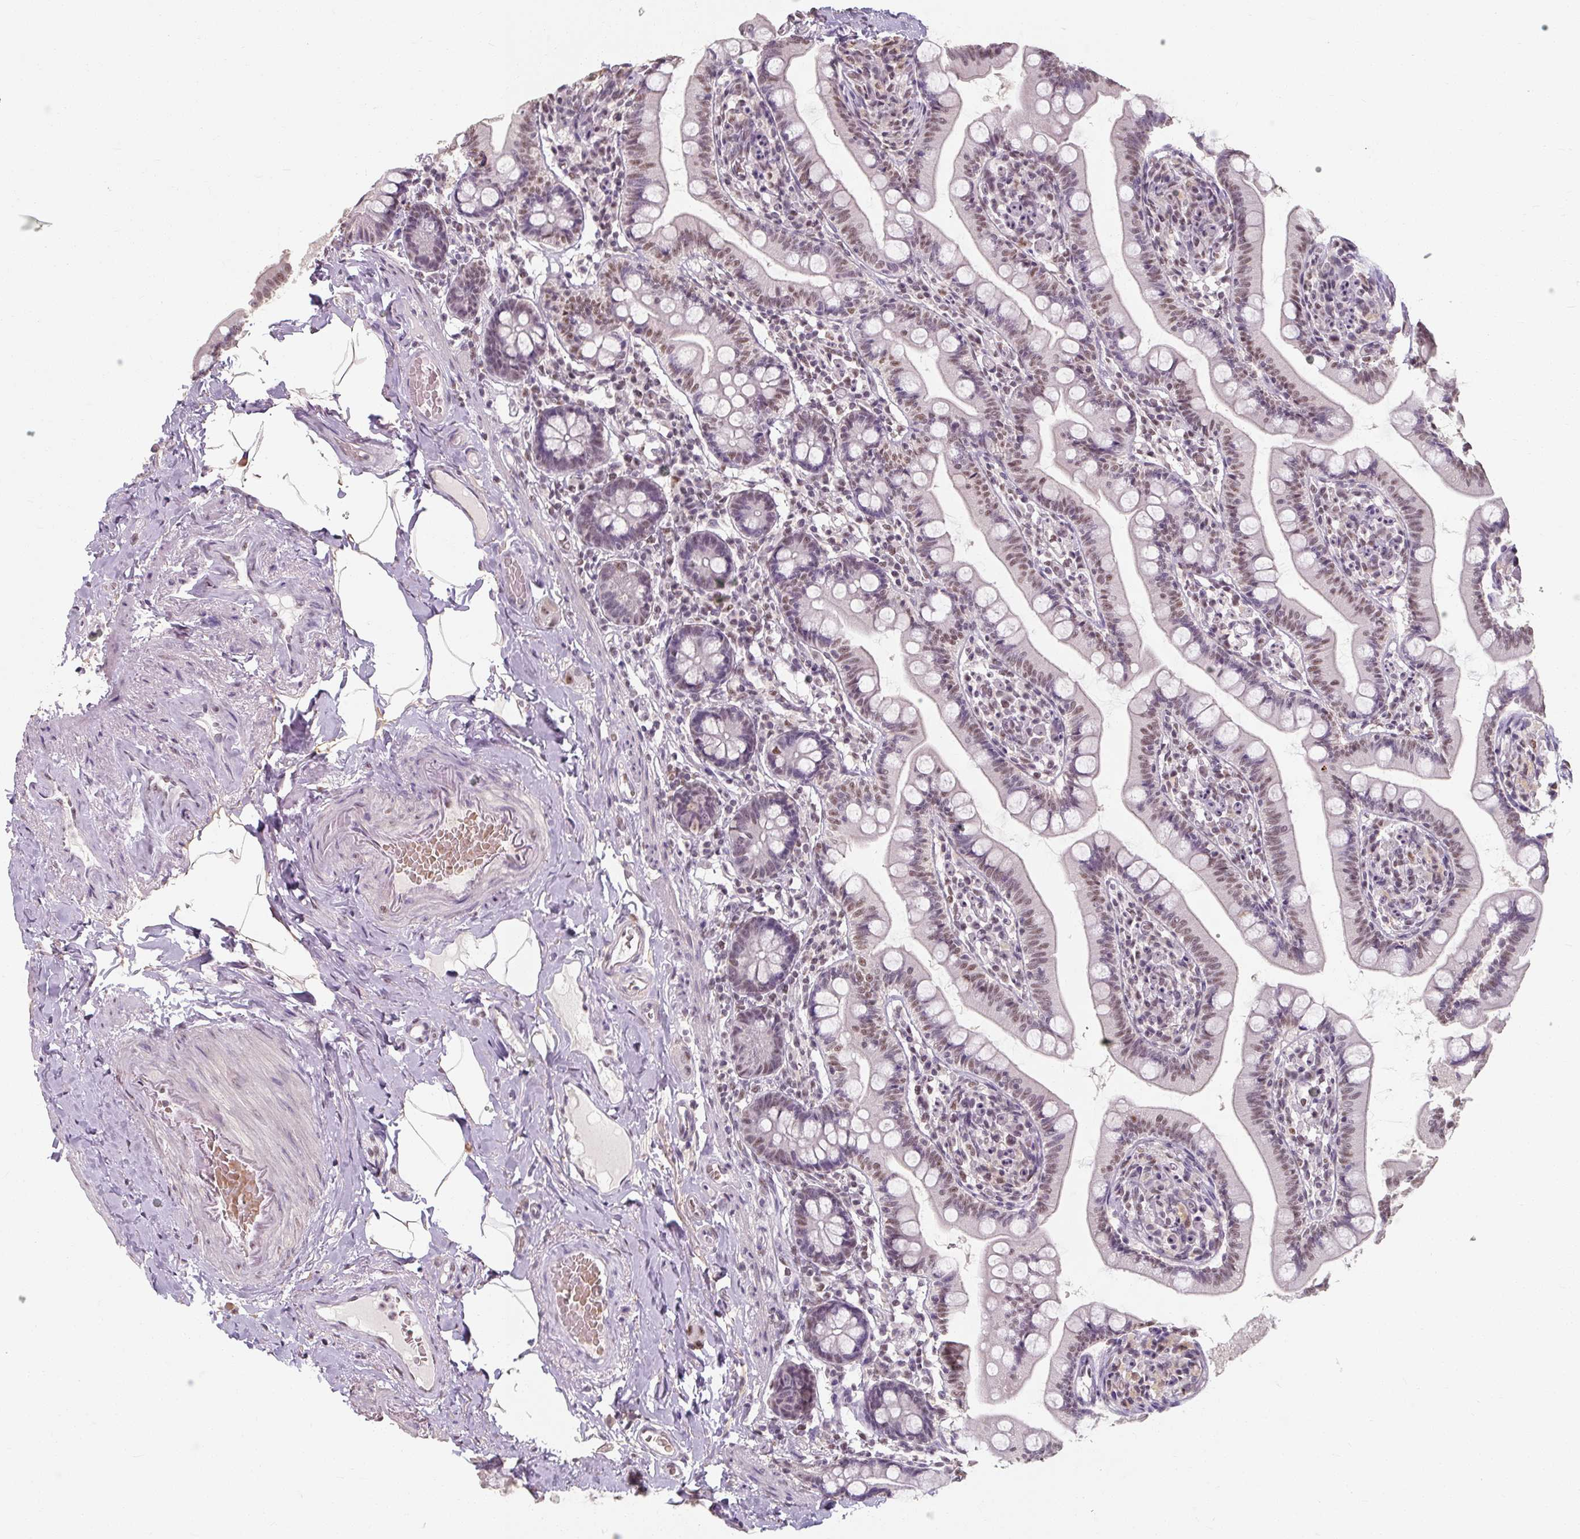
{"staining": {"intensity": "moderate", "quantity": "25%-75%", "location": "nuclear"}, "tissue": "small intestine", "cell_type": "Glandular cells", "image_type": "normal", "snomed": [{"axis": "morphology", "description": "Normal tissue, NOS"}, {"axis": "topography", "description": "Small intestine"}], "caption": "Glandular cells display medium levels of moderate nuclear expression in about 25%-75% of cells in unremarkable small intestine. The staining was performed using DAB, with brown indicating positive protein expression. Nuclei are stained blue with hematoxylin.", "gene": "ENSG00000291316", "patient": {"sex": "female", "age": 64}}